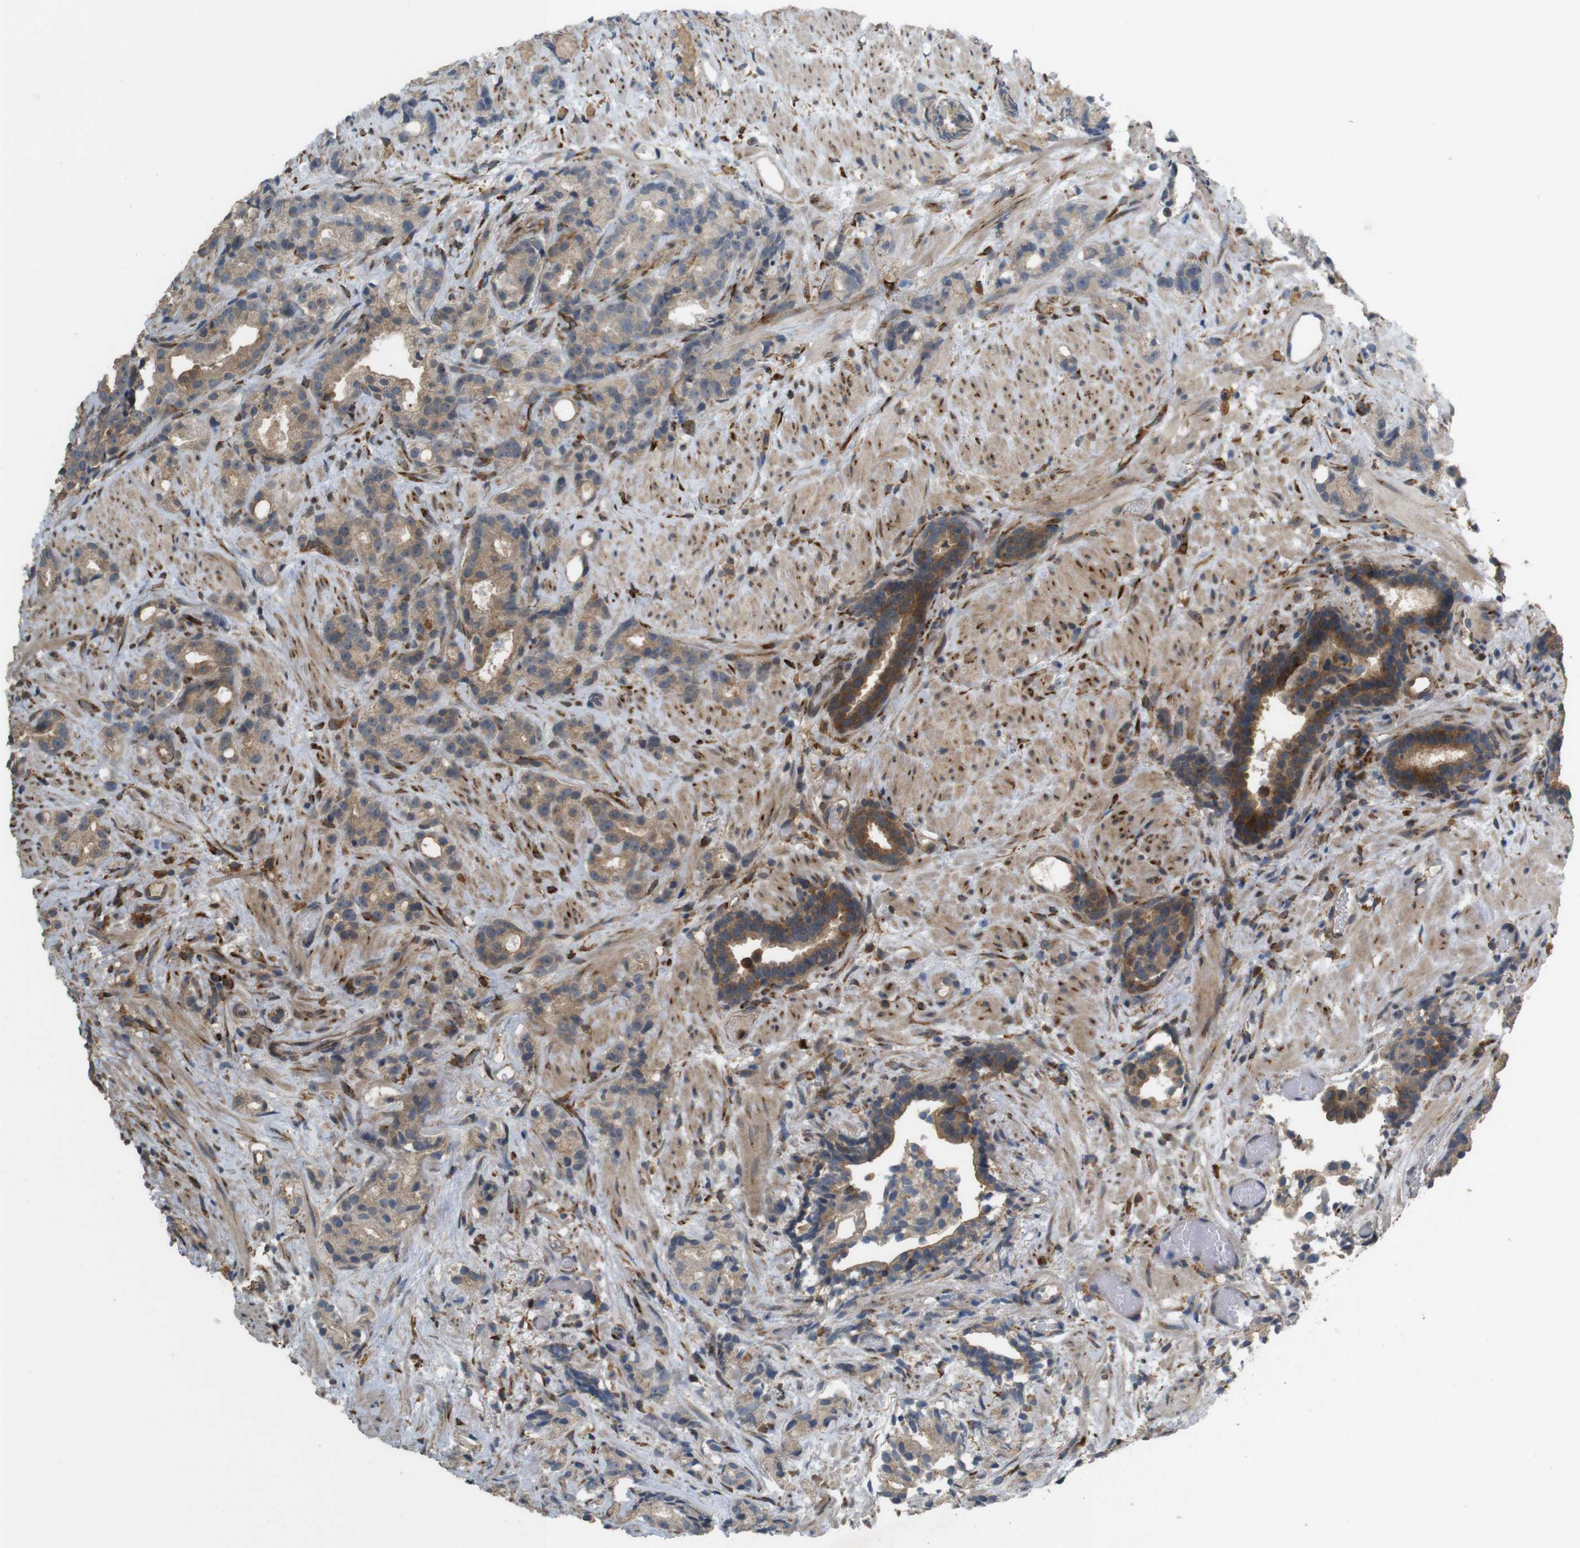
{"staining": {"intensity": "moderate", "quantity": ">75%", "location": "cytoplasmic/membranous"}, "tissue": "prostate cancer", "cell_type": "Tumor cells", "image_type": "cancer", "snomed": [{"axis": "morphology", "description": "Adenocarcinoma, Low grade"}, {"axis": "topography", "description": "Prostate"}], "caption": "This histopathology image reveals IHC staining of human prostate cancer, with medium moderate cytoplasmic/membranous staining in about >75% of tumor cells.", "gene": "ARHGAP24", "patient": {"sex": "male", "age": 89}}